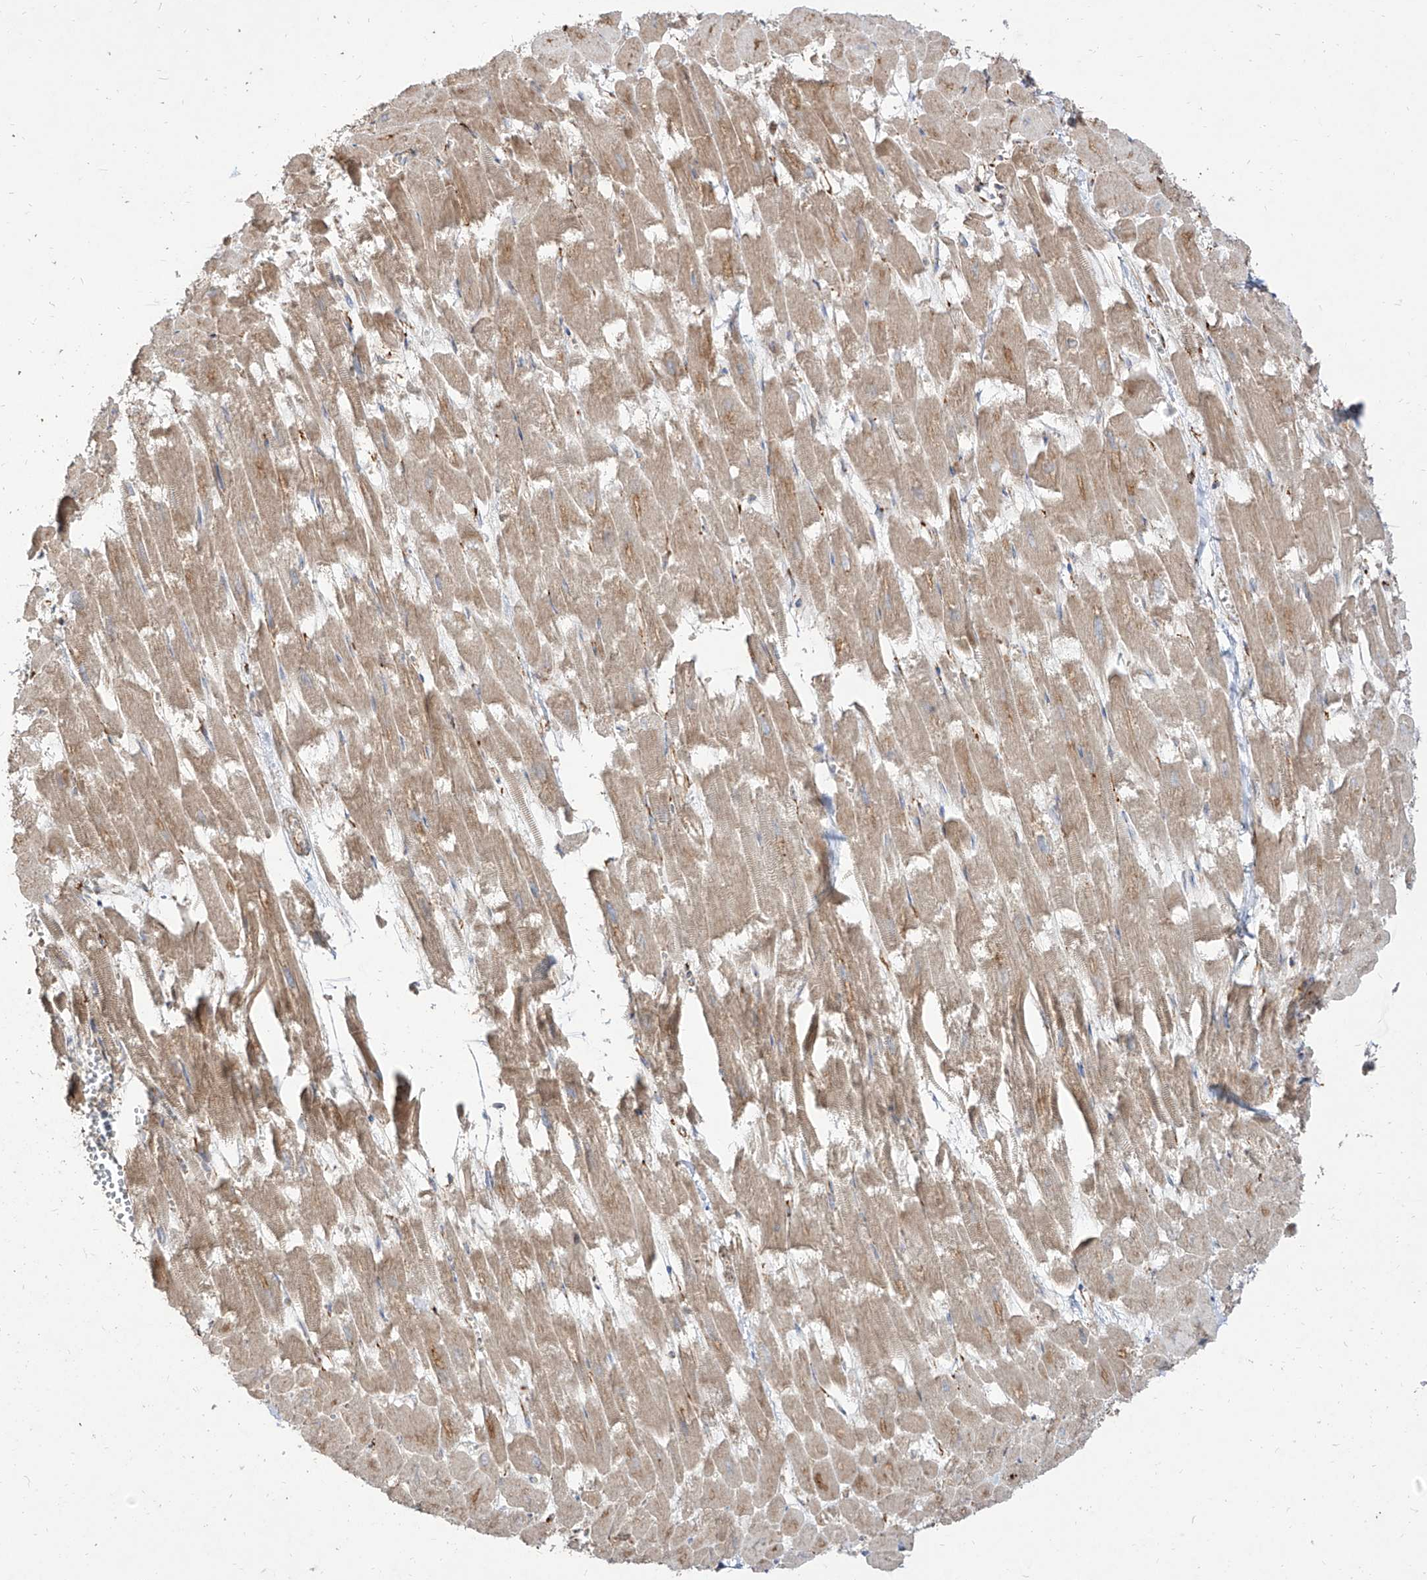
{"staining": {"intensity": "moderate", "quantity": ">75%", "location": "cytoplasmic/membranous"}, "tissue": "heart muscle", "cell_type": "Cardiomyocytes", "image_type": "normal", "snomed": [{"axis": "morphology", "description": "Normal tissue, NOS"}, {"axis": "topography", "description": "Heart"}], "caption": "Immunohistochemistry (IHC) of benign heart muscle reveals medium levels of moderate cytoplasmic/membranous staining in approximately >75% of cardiomyocytes.", "gene": "RPS25", "patient": {"sex": "male", "age": 54}}